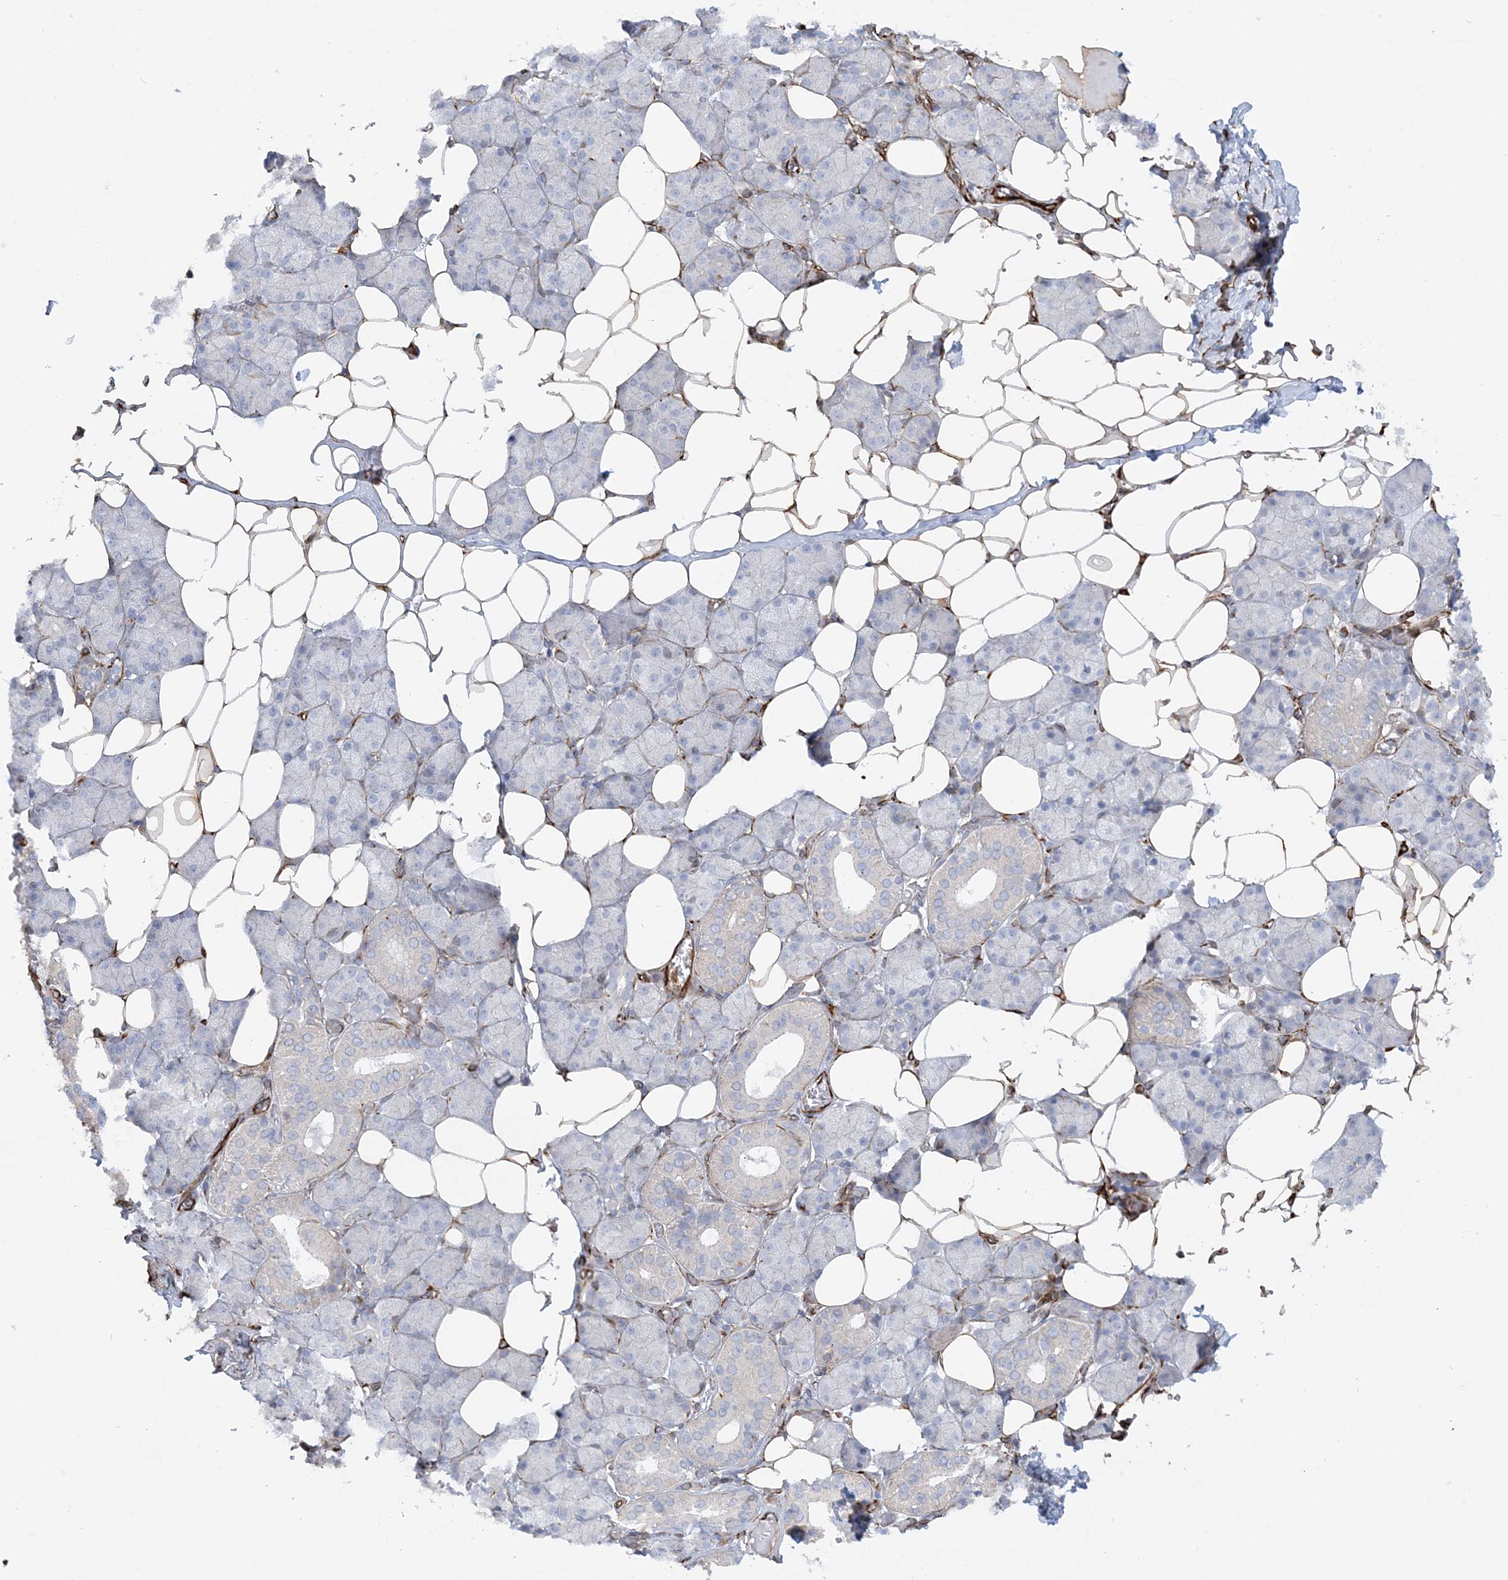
{"staining": {"intensity": "negative", "quantity": "none", "location": "none"}, "tissue": "salivary gland", "cell_type": "Glandular cells", "image_type": "normal", "snomed": [{"axis": "morphology", "description": "Normal tissue, NOS"}, {"axis": "topography", "description": "Salivary gland"}], "caption": "Benign salivary gland was stained to show a protein in brown. There is no significant expression in glandular cells. The staining was performed using DAB to visualize the protein expression in brown, while the nuclei were stained in blue with hematoxylin (Magnification: 20x).", "gene": "SCLT1", "patient": {"sex": "female", "age": 33}}